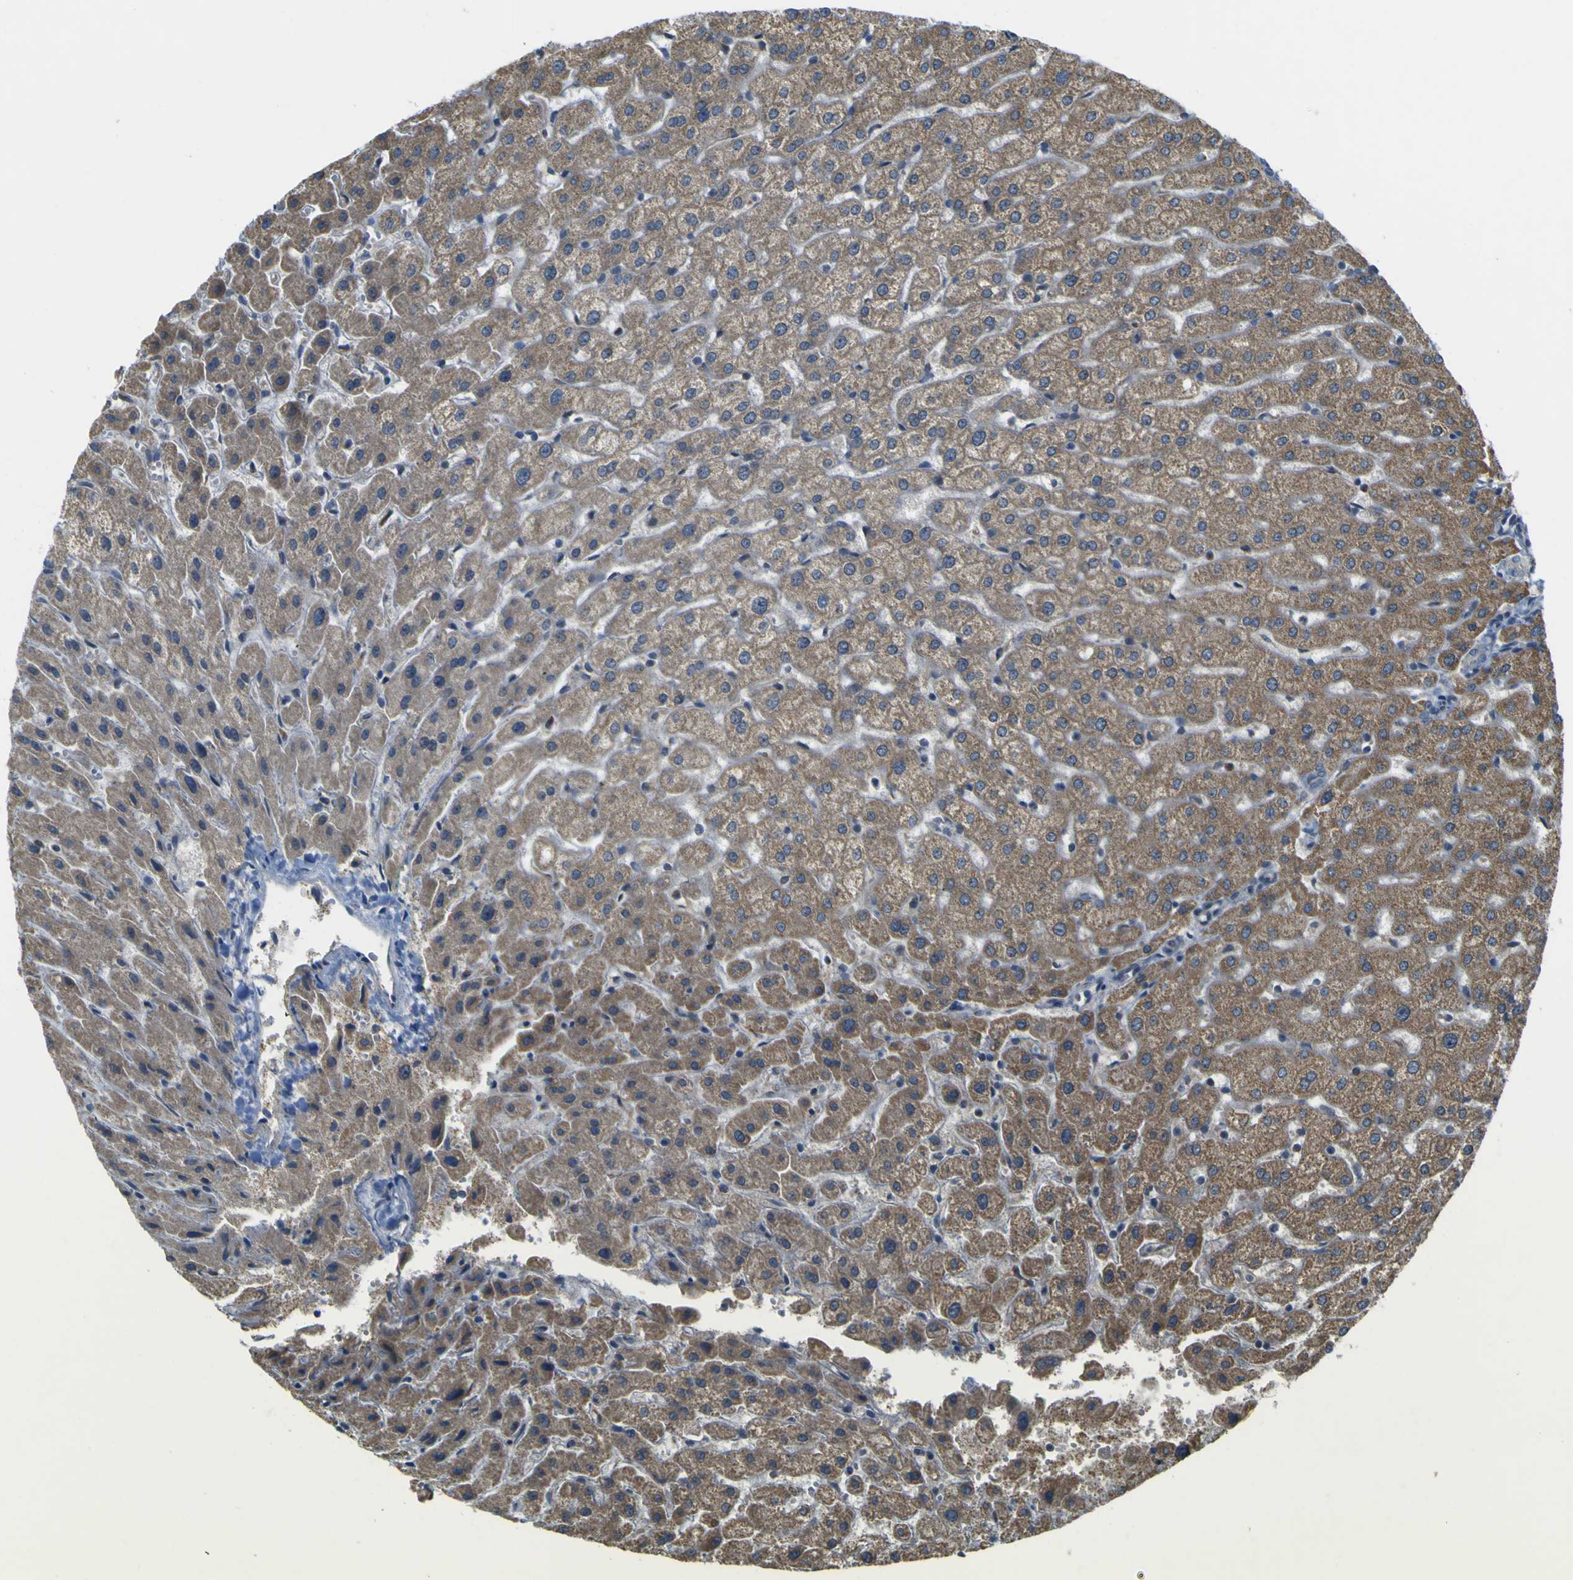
{"staining": {"intensity": "negative", "quantity": "none", "location": "none"}, "tissue": "liver", "cell_type": "Cholangiocytes", "image_type": "normal", "snomed": [{"axis": "morphology", "description": "Normal tissue, NOS"}, {"axis": "morphology", "description": "Fibrosis, NOS"}, {"axis": "topography", "description": "Liver"}], "caption": "IHC histopathology image of normal liver: liver stained with DAB displays no significant protein positivity in cholangiocytes.", "gene": "IGF2R", "patient": {"sex": "female", "age": 29}}